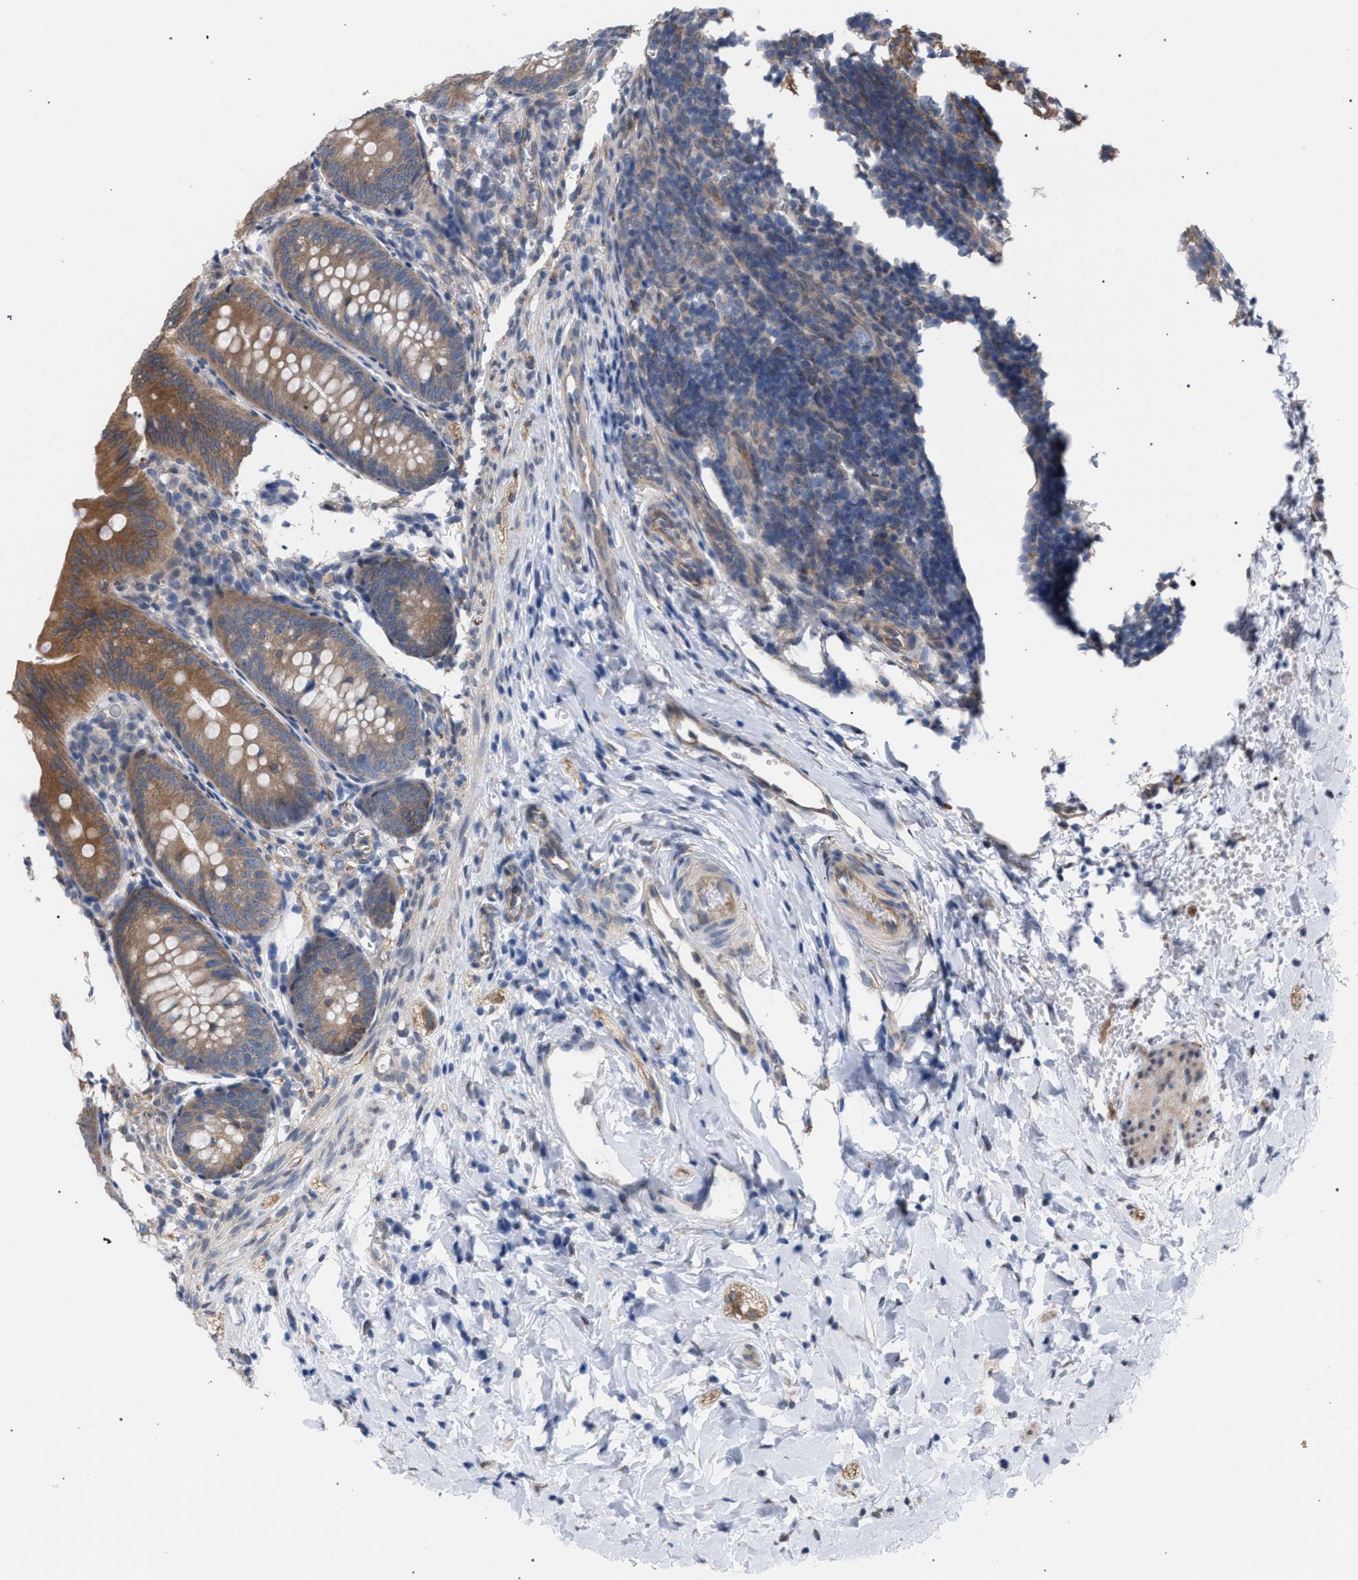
{"staining": {"intensity": "moderate", "quantity": ">75%", "location": "cytoplasmic/membranous"}, "tissue": "appendix", "cell_type": "Glandular cells", "image_type": "normal", "snomed": [{"axis": "morphology", "description": "Normal tissue, NOS"}, {"axis": "topography", "description": "Appendix"}], "caption": "Immunohistochemistry (IHC) (DAB (3,3'-diaminobenzidine)) staining of unremarkable appendix displays moderate cytoplasmic/membranous protein staining in approximately >75% of glandular cells.", "gene": "ARPC5L", "patient": {"sex": "male", "age": 1}}